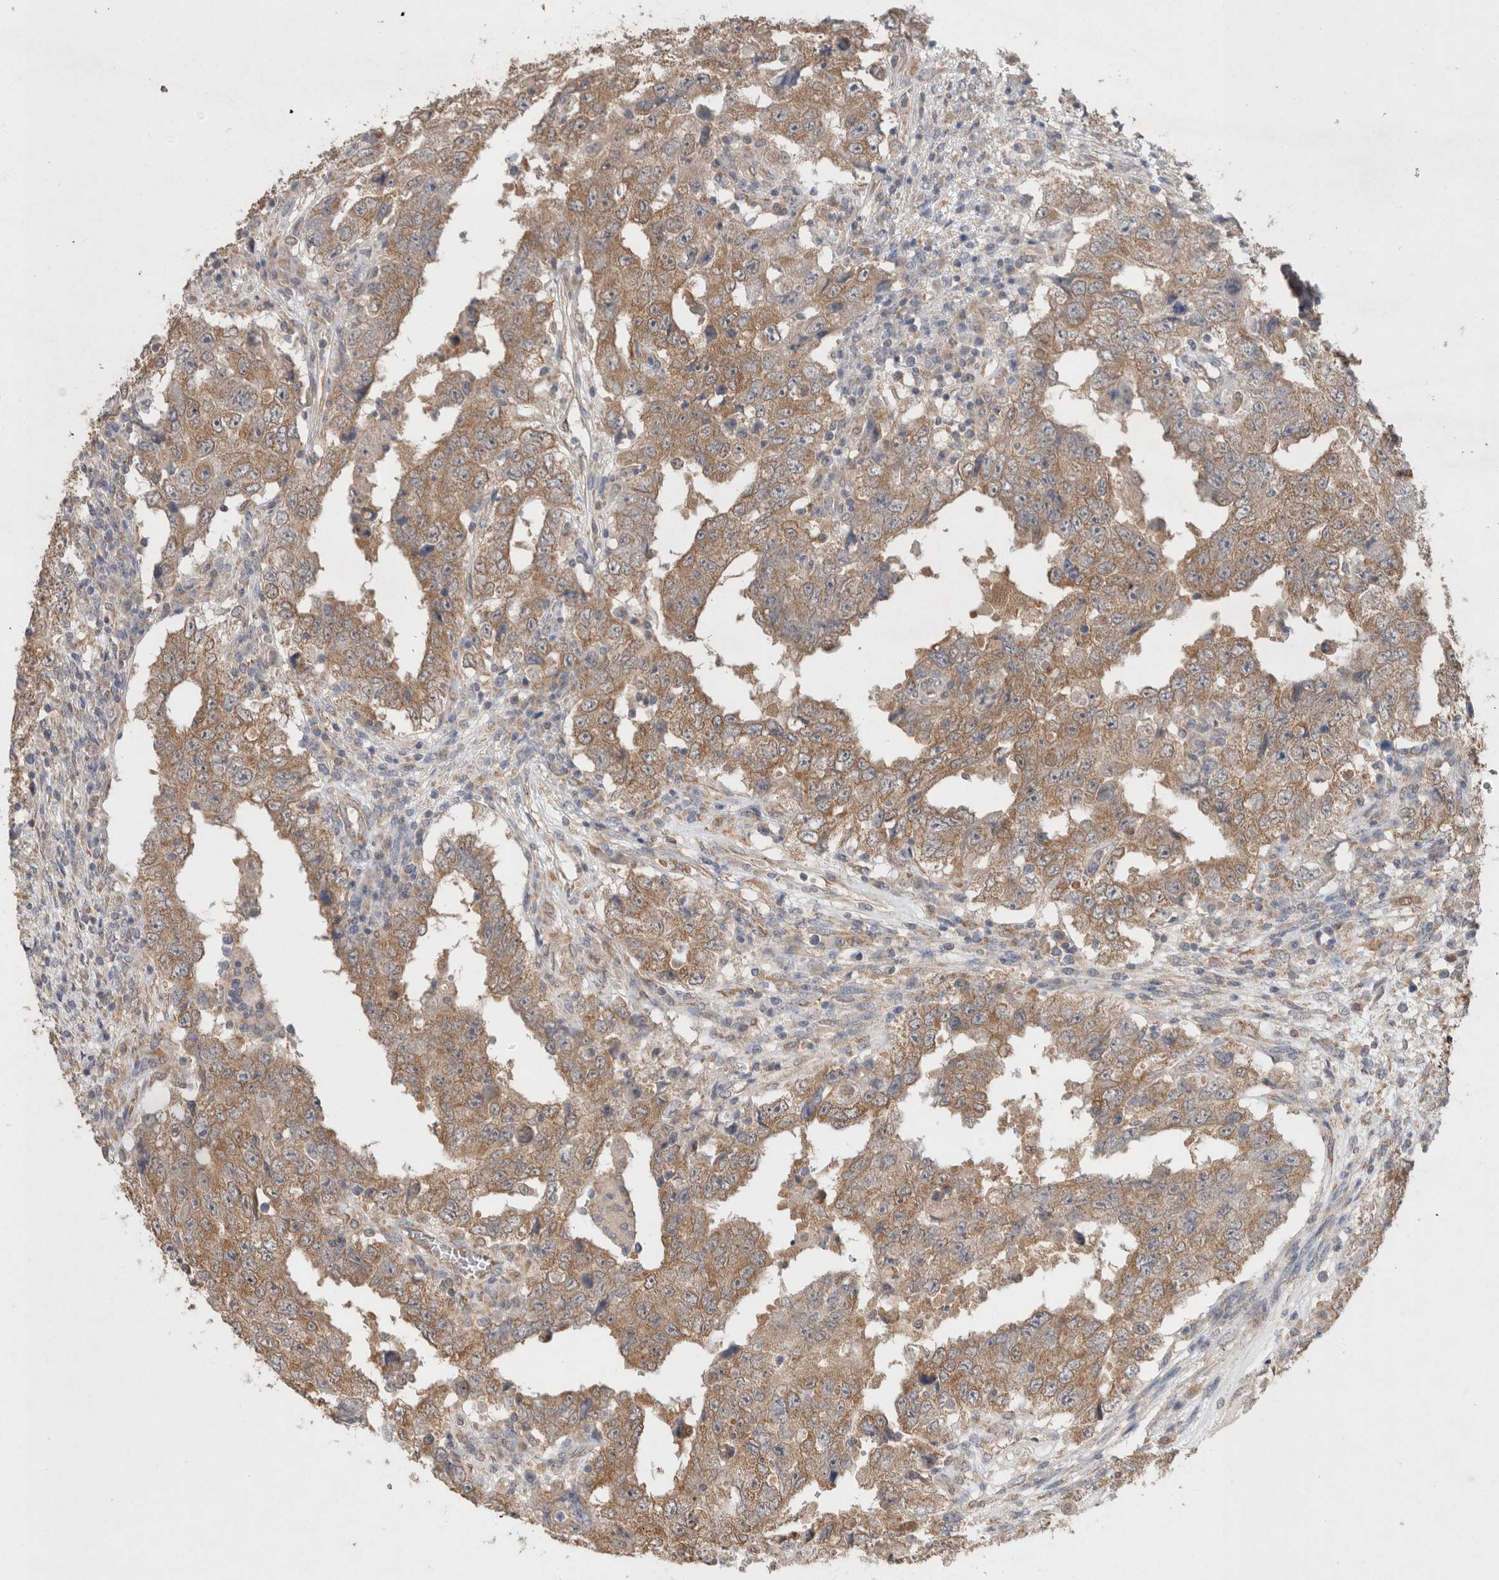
{"staining": {"intensity": "moderate", "quantity": ">75%", "location": "cytoplasmic/membranous"}, "tissue": "testis cancer", "cell_type": "Tumor cells", "image_type": "cancer", "snomed": [{"axis": "morphology", "description": "Carcinoma, Embryonal, NOS"}, {"axis": "topography", "description": "Testis"}], "caption": "Testis embryonal carcinoma was stained to show a protein in brown. There is medium levels of moderate cytoplasmic/membranous staining in about >75% of tumor cells.", "gene": "RAB14", "patient": {"sex": "male", "age": 26}}